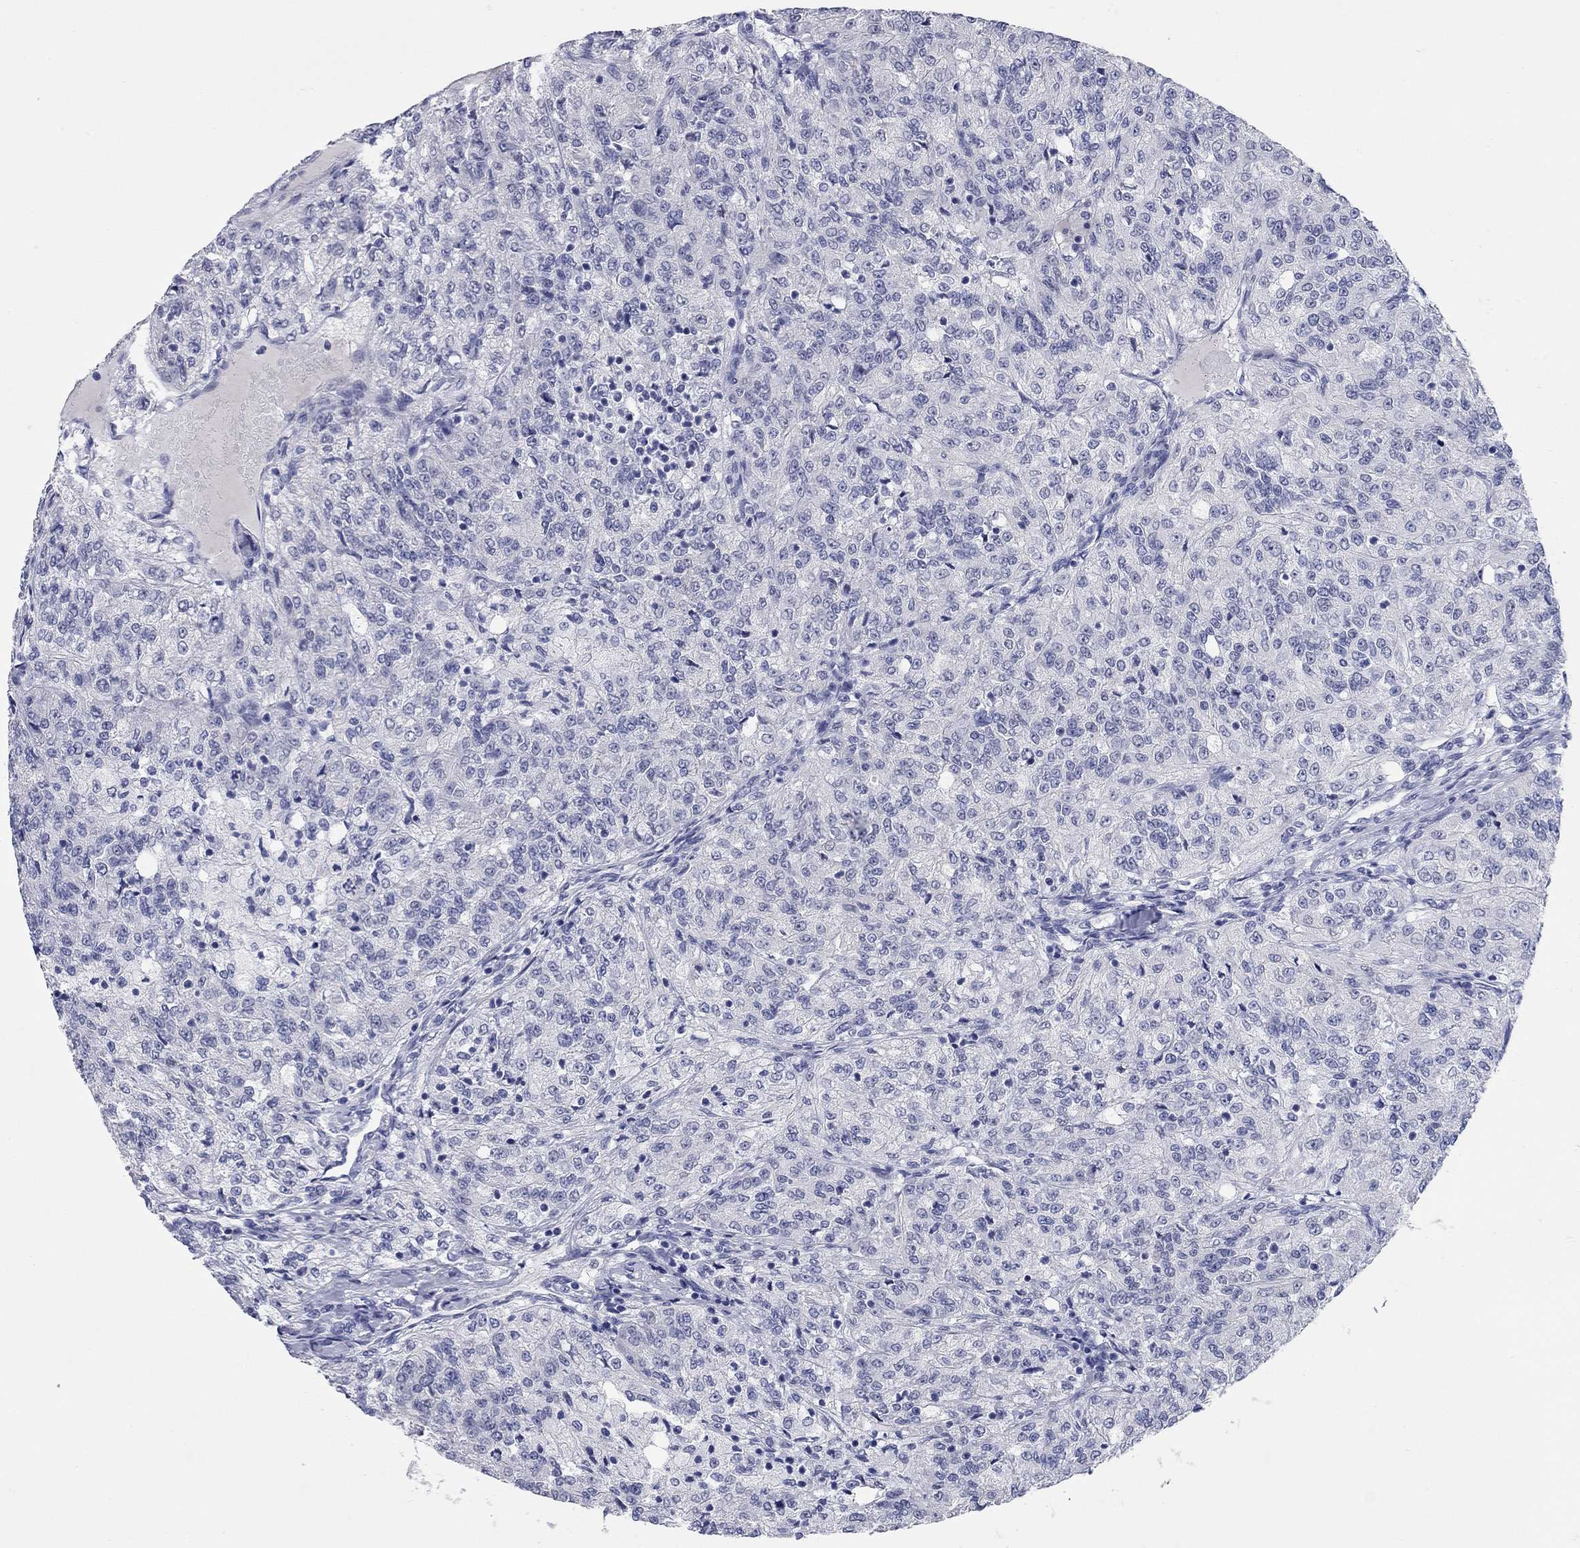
{"staining": {"intensity": "negative", "quantity": "none", "location": "none"}, "tissue": "renal cancer", "cell_type": "Tumor cells", "image_type": "cancer", "snomed": [{"axis": "morphology", "description": "Adenocarcinoma, NOS"}, {"axis": "topography", "description": "Kidney"}], "caption": "IHC image of neoplastic tissue: adenocarcinoma (renal) stained with DAB displays no significant protein expression in tumor cells. (Stains: DAB immunohistochemistry (IHC) with hematoxylin counter stain, Microscopy: brightfield microscopy at high magnification).", "gene": "WASF3", "patient": {"sex": "female", "age": 63}}